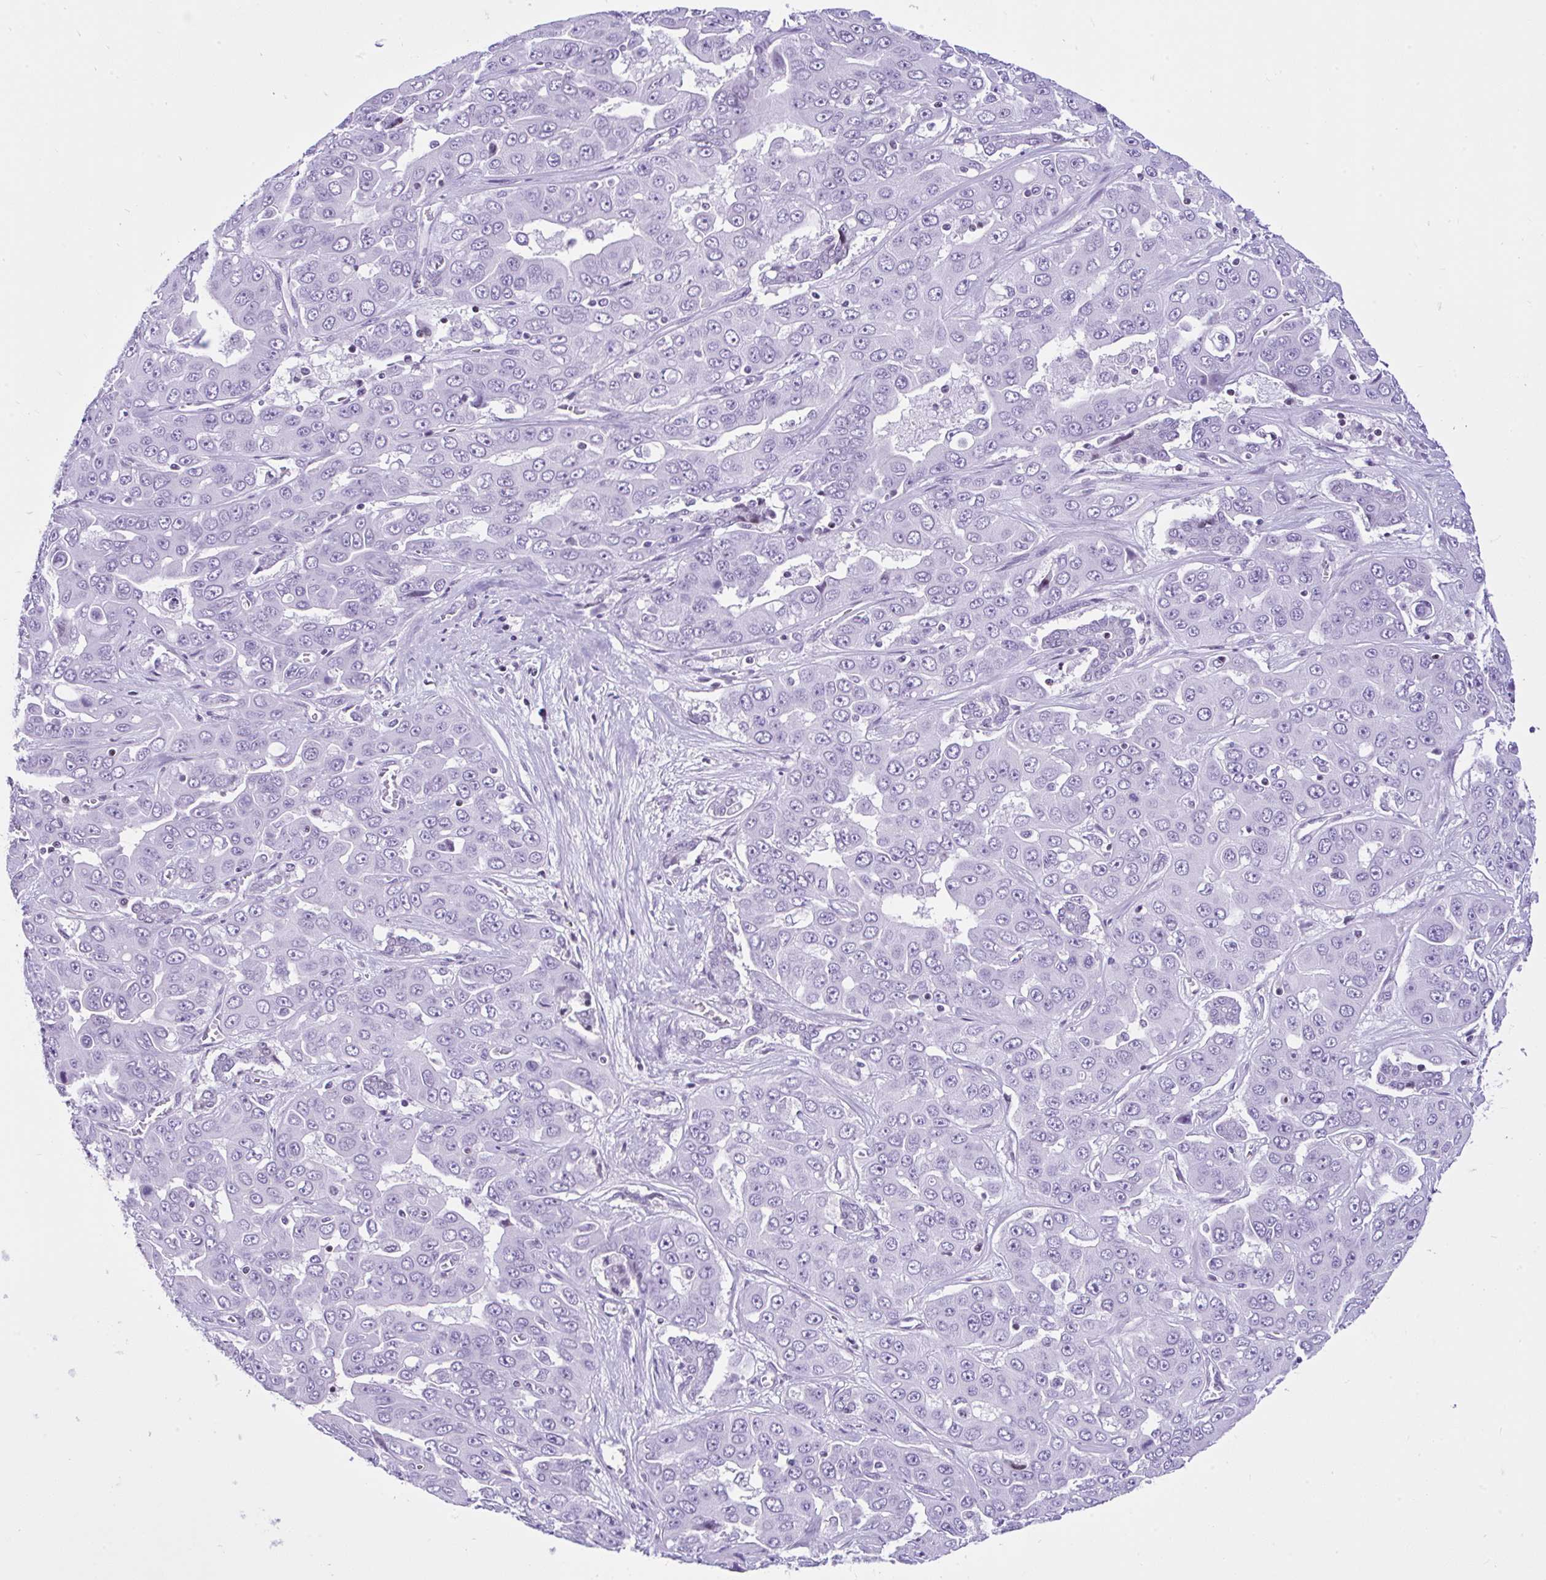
{"staining": {"intensity": "negative", "quantity": "none", "location": "none"}, "tissue": "liver cancer", "cell_type": "Tumor cells", "image_type": "cancer", "snomed": [{"axis": "morphology", "description": "Cholangiocarcinoma"}, {"axis": "topography", "description": "Liver"}], "caption": "Tumor cells are negative for brown protein staining in cholangiocarcinoma (liver).", "gene": "KRT27", "patient": {"sex": "female", "age": 52}}